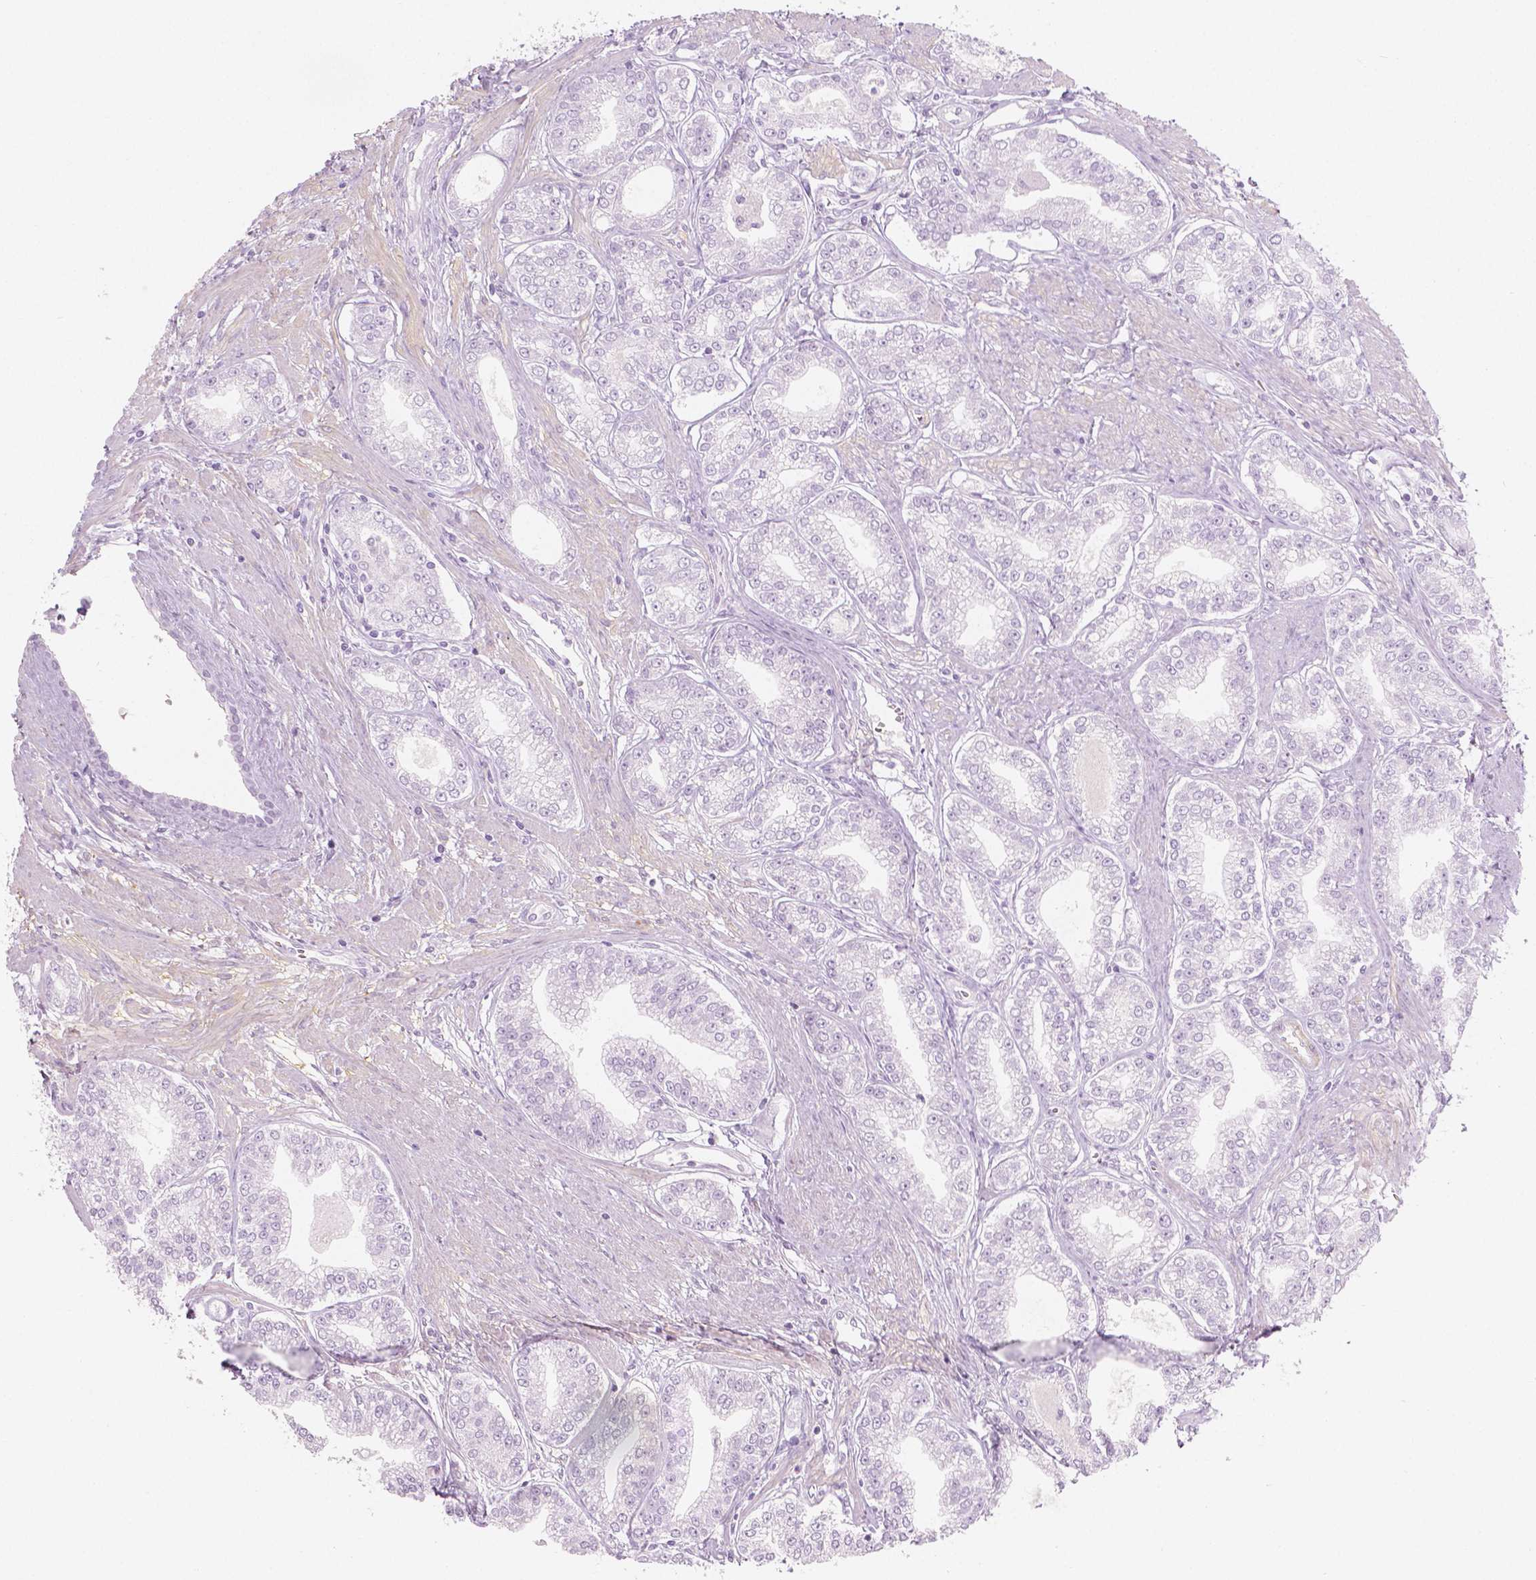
{"staining": {"intensity": "negative", "quantity": "none", "location": "none"}, "tissue": "prostate cancer", "cell_type": "Tumor cells", "image_type": "cancer", "snomed": [{"axis": "morphology", "description": "Adenocarcinoma, NOS"}, {"axis": "topography", "description": "Prostate"}], "caption": "Tumor cells are negative for protein expression in human prostate cancer (adenocarcinoma).", "gene": "PLIN4", "patient": {"sex": "male", "age": 71}}